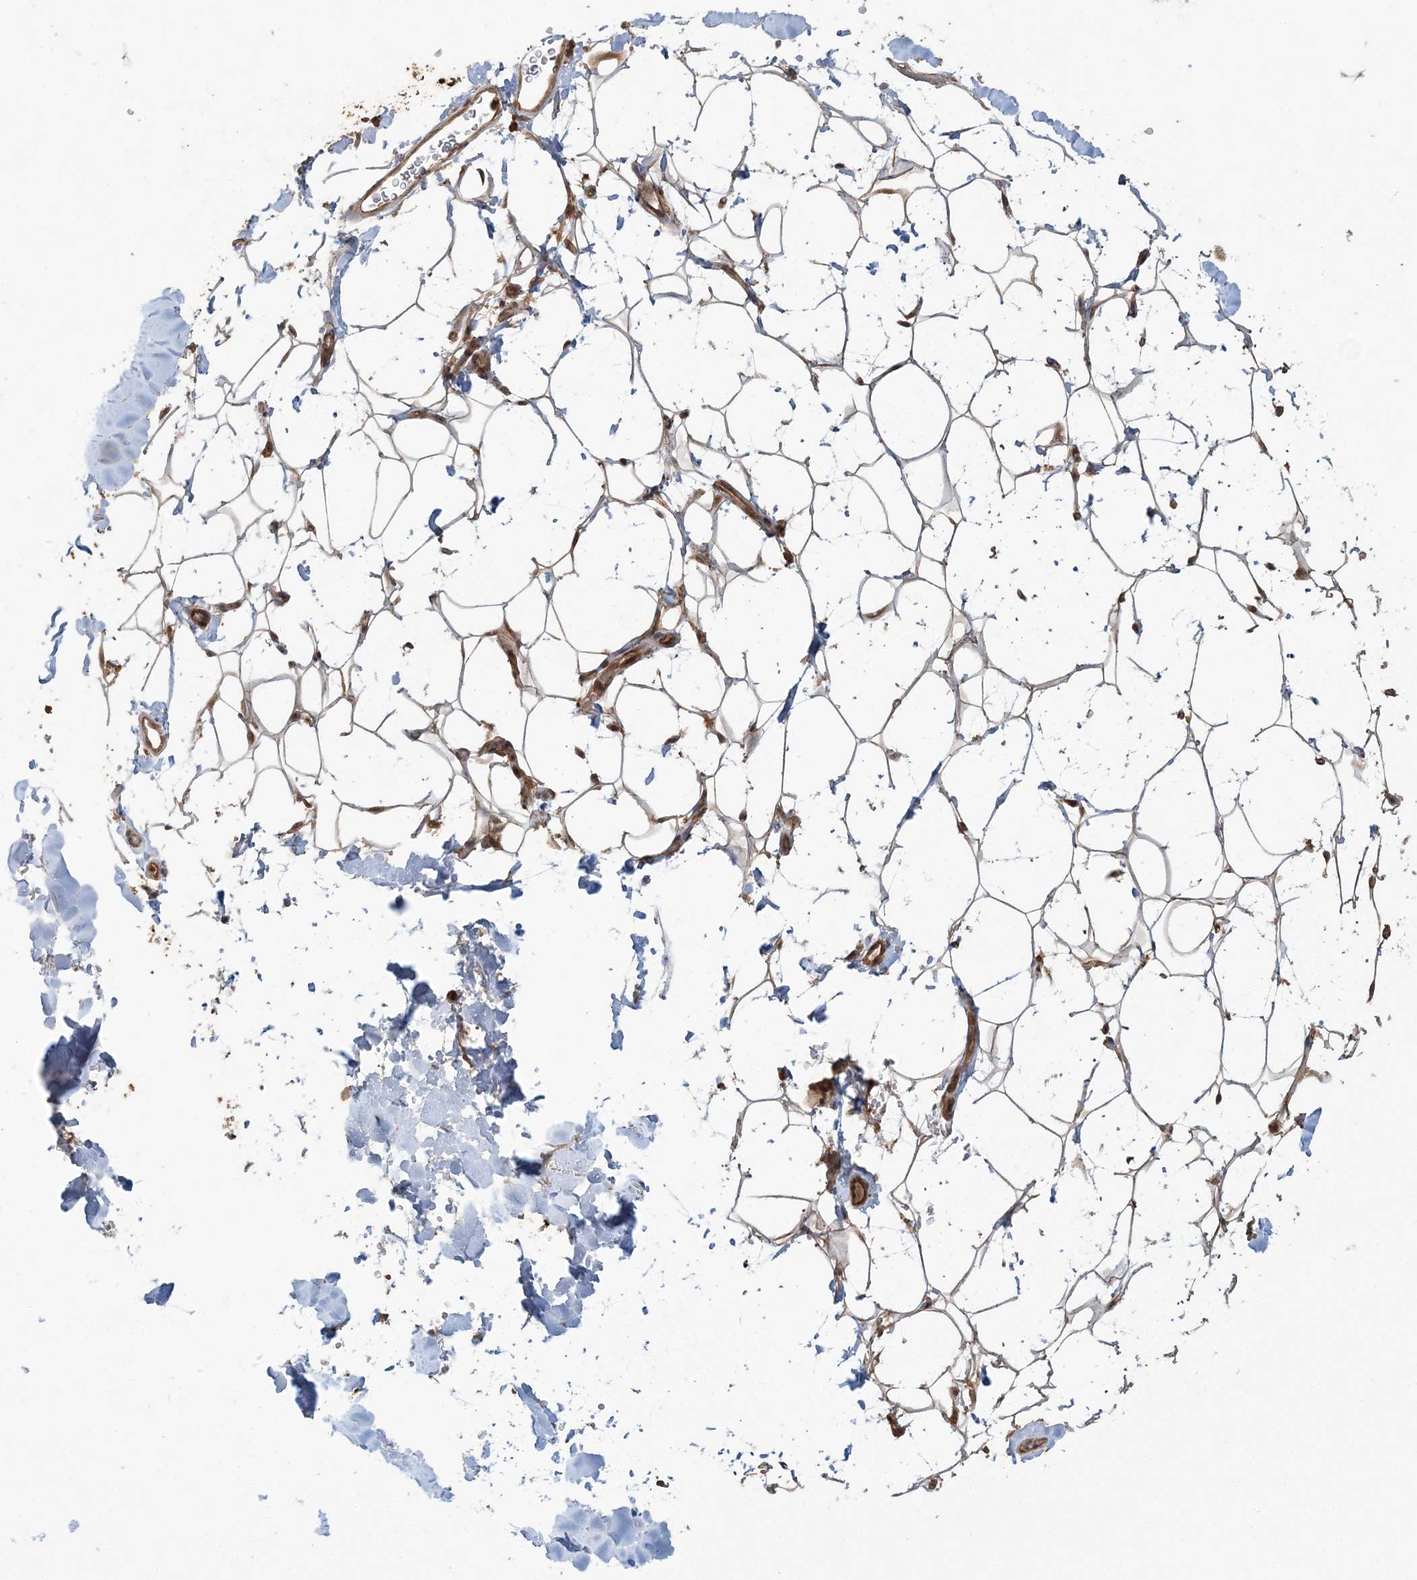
{"staining": {"intensity": "weak", "quantity": ">75%", "location": "cytoplasmic/membranous"}, "tissue": "adipose tissue", "cell_type": "Adipocytes", "image_type": "normal", "snomed": [{"axis": "morphology", "description": "Normal tissue, NOS"}, {"axis": "topography", "description": "Breast"}], "caption": "Protein staining of unremarkable adipose tissue reveals weak cytoplasmic/membranous expression in about >75% of adipocytes. (Brightfield microscopy of DAB IHC at high magnification).", "gene": "CAB39", "patient": {"sex": "female", "age": 26}}